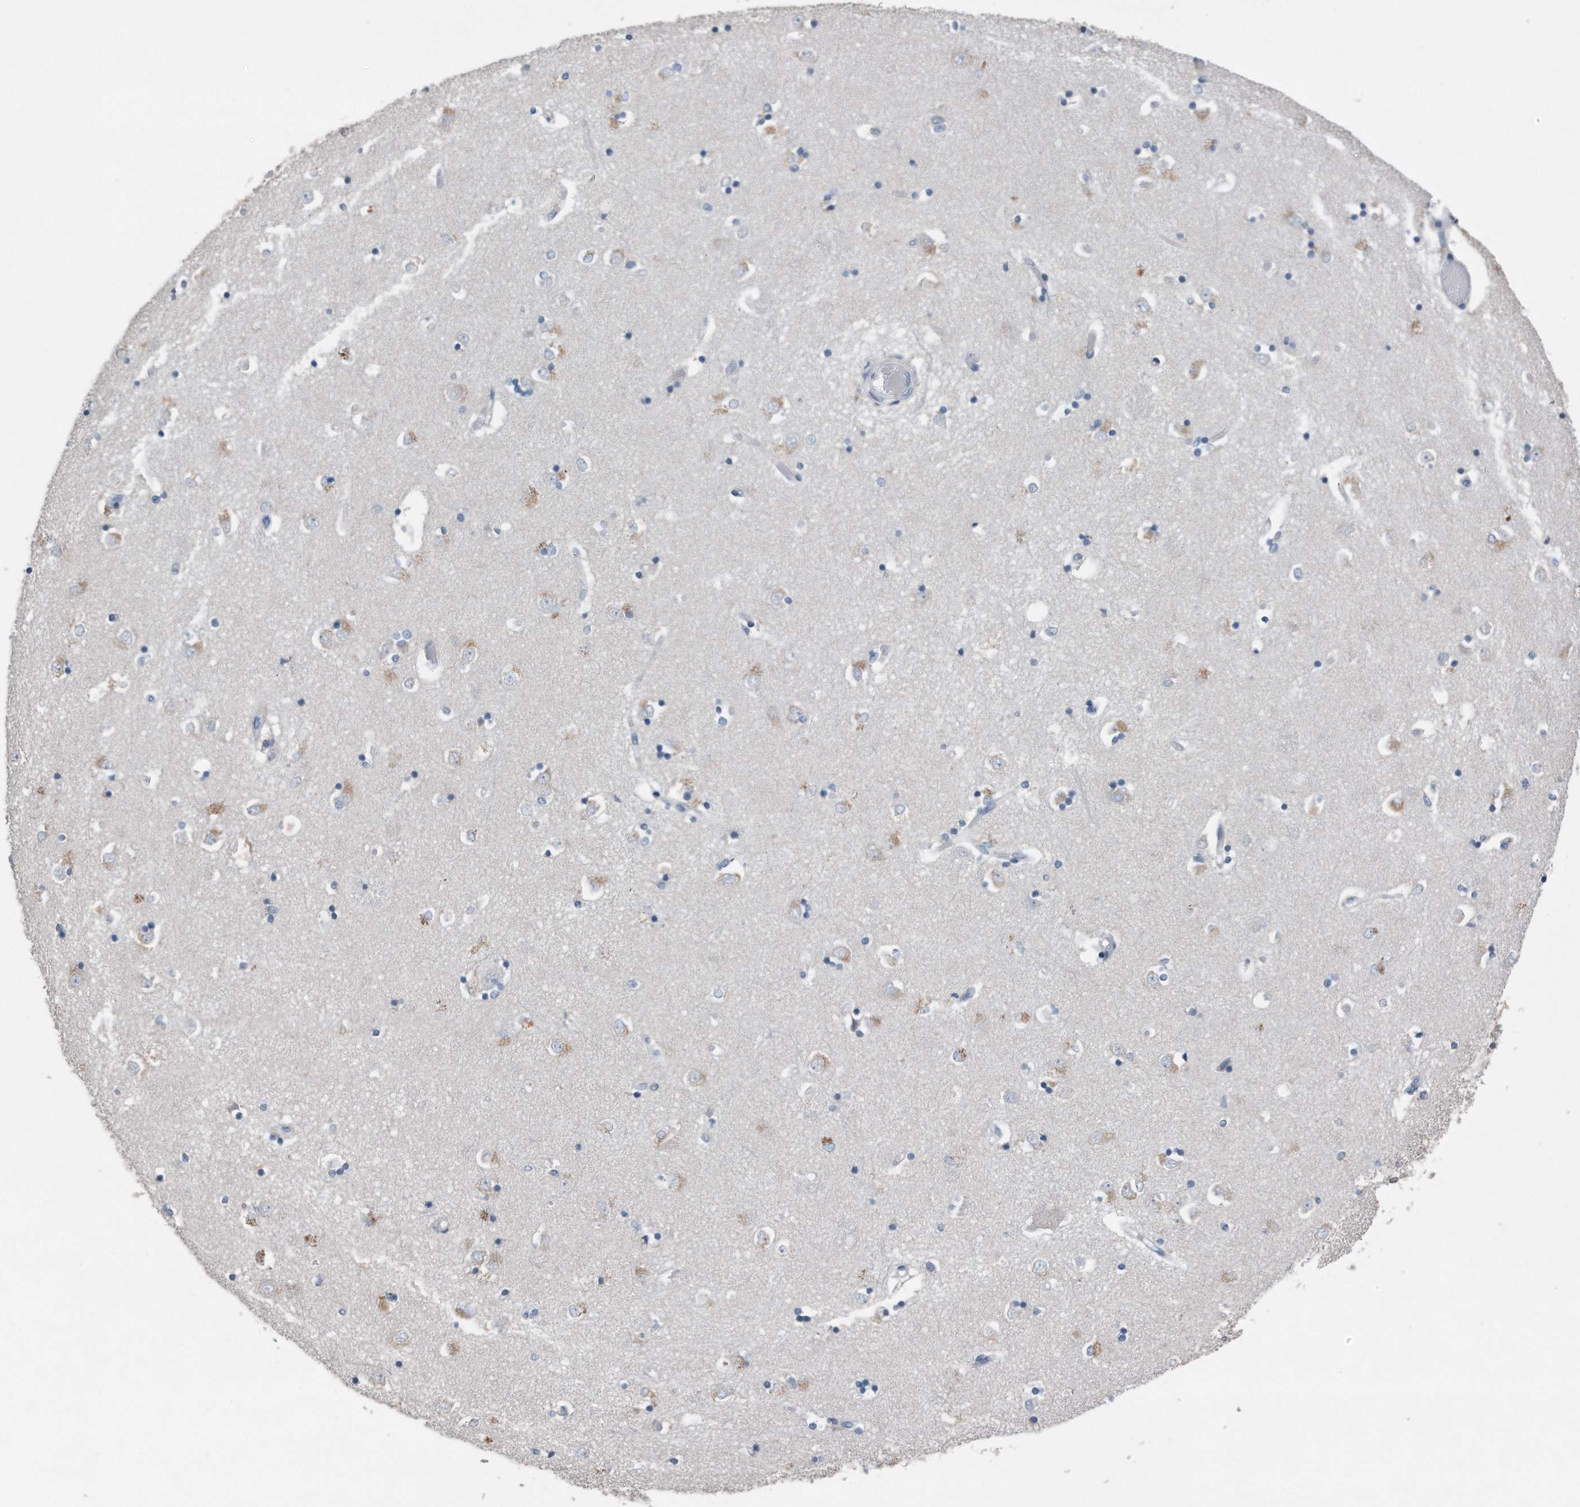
{"staining": {"intensity": "weak", "quantity": "<25%", "location": "cytoplasmic/membranous"}, "tissue": "caudate", "cell_type": "Glial cells", "image_type": "normal", "snomed": [{"axis": "morphology", "description": "Normal tissue, NOS"}, {"axis": "topography", "description": "Lateral ventricle wall"}], "caption": "High power microscopy micrograph of an immunohistochemistry (IHC) photomicrograph of unremarkable caudate, revealing no significant expression in glial cells.", "gene": "ZNF772", "patient": {"sex": "male", "age": 45}}